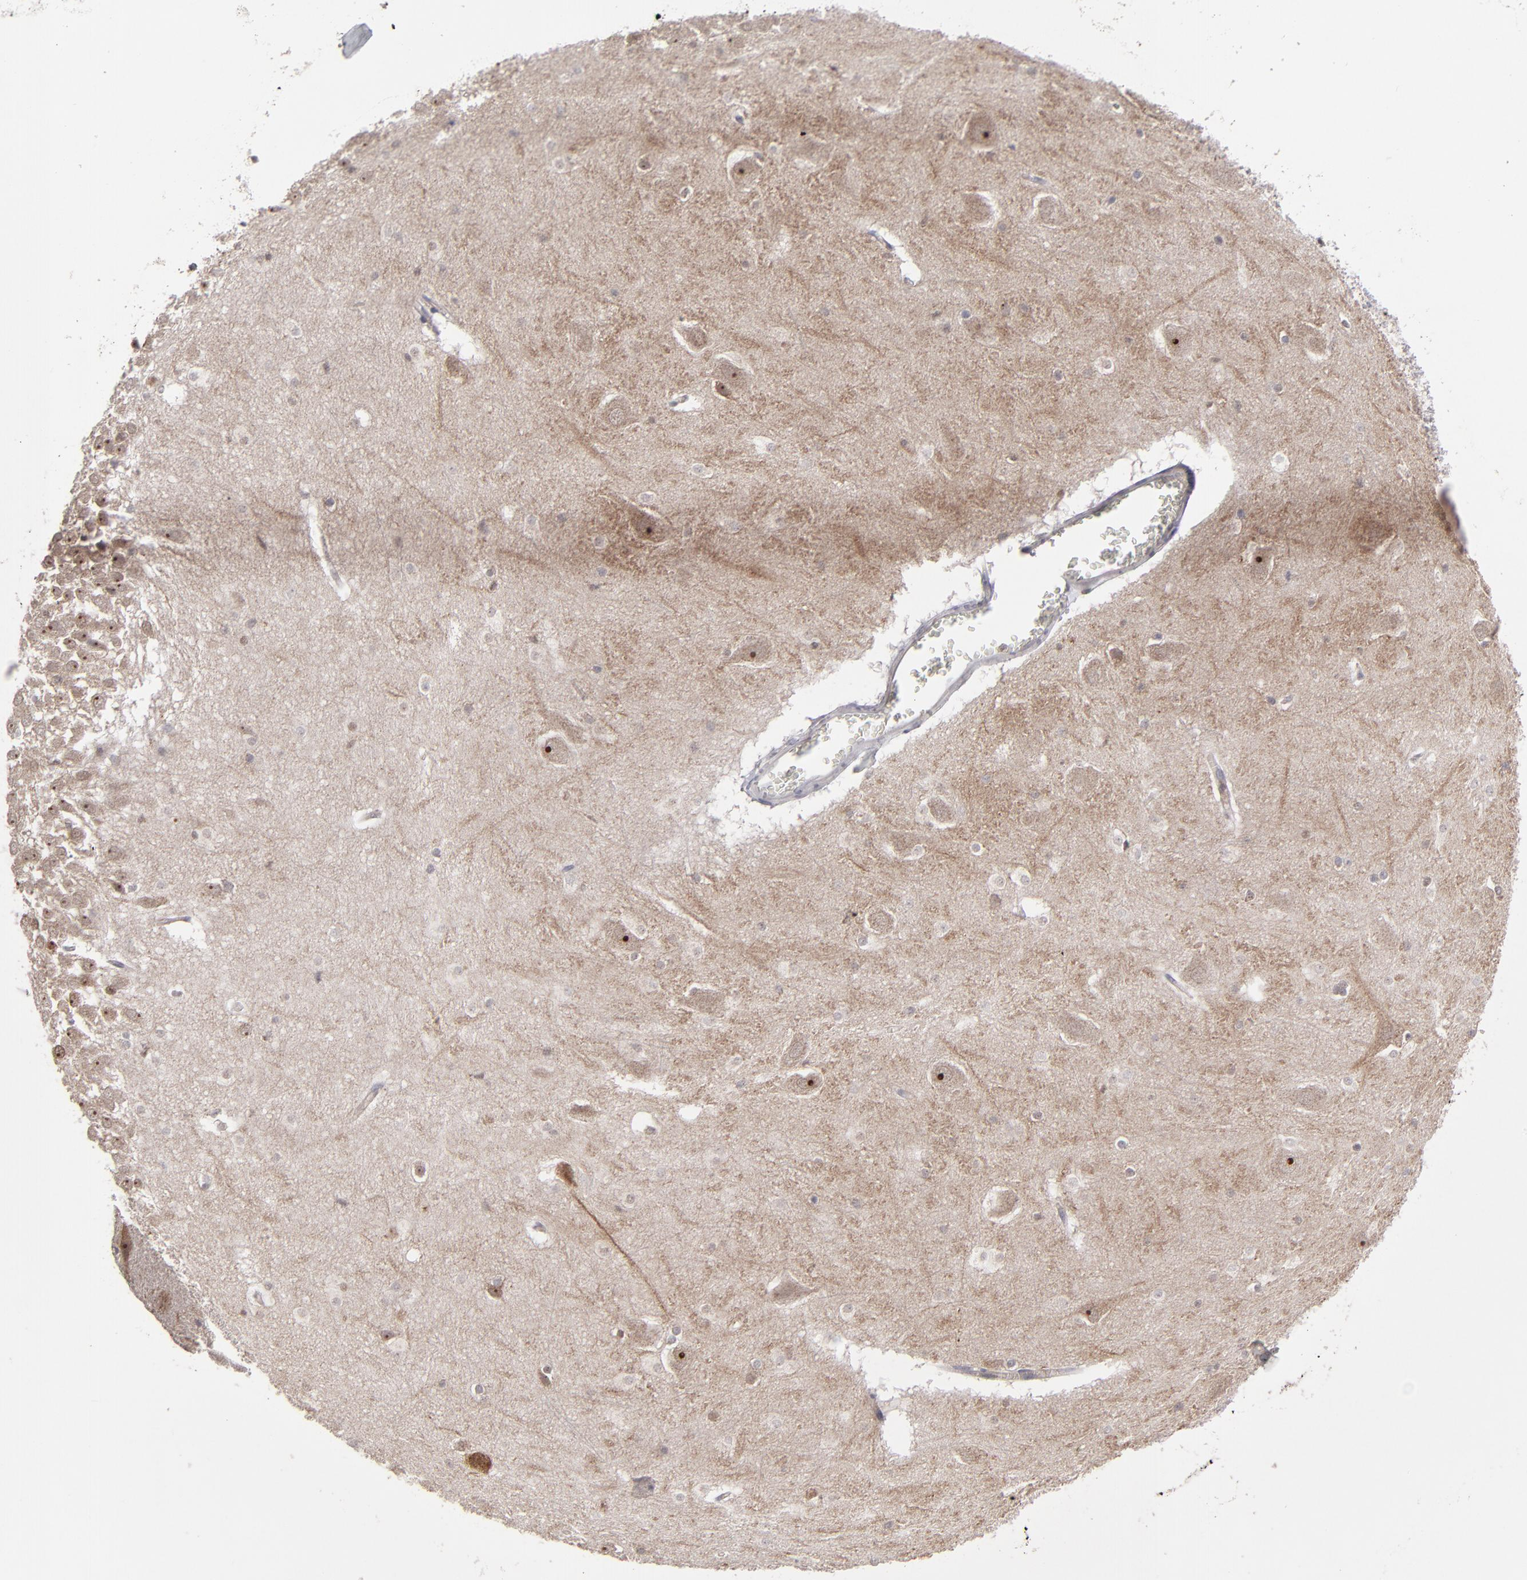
{"staining": {"intensity": "weak", "quantity": "25%-75%", "location": "cytoplasmic/membranous"}, "tissue": "hippocampus", "cell_type": "Glial cells", "image_type": "normal", "snomed": [{"axis": "morphology", "description": "Normal tissue, NOS"}, {"axis": "topography", "description": "Hippocampus"}], "caption": "Immunohistochemical staining of unremarkable human hippocampus demonstrates low levels of weak cytoplasmic/membranous expression in approximately 25%-75% of glial cells.", "gene": "GLCCI1", "patient": {"sex": "male", "age": 45}}